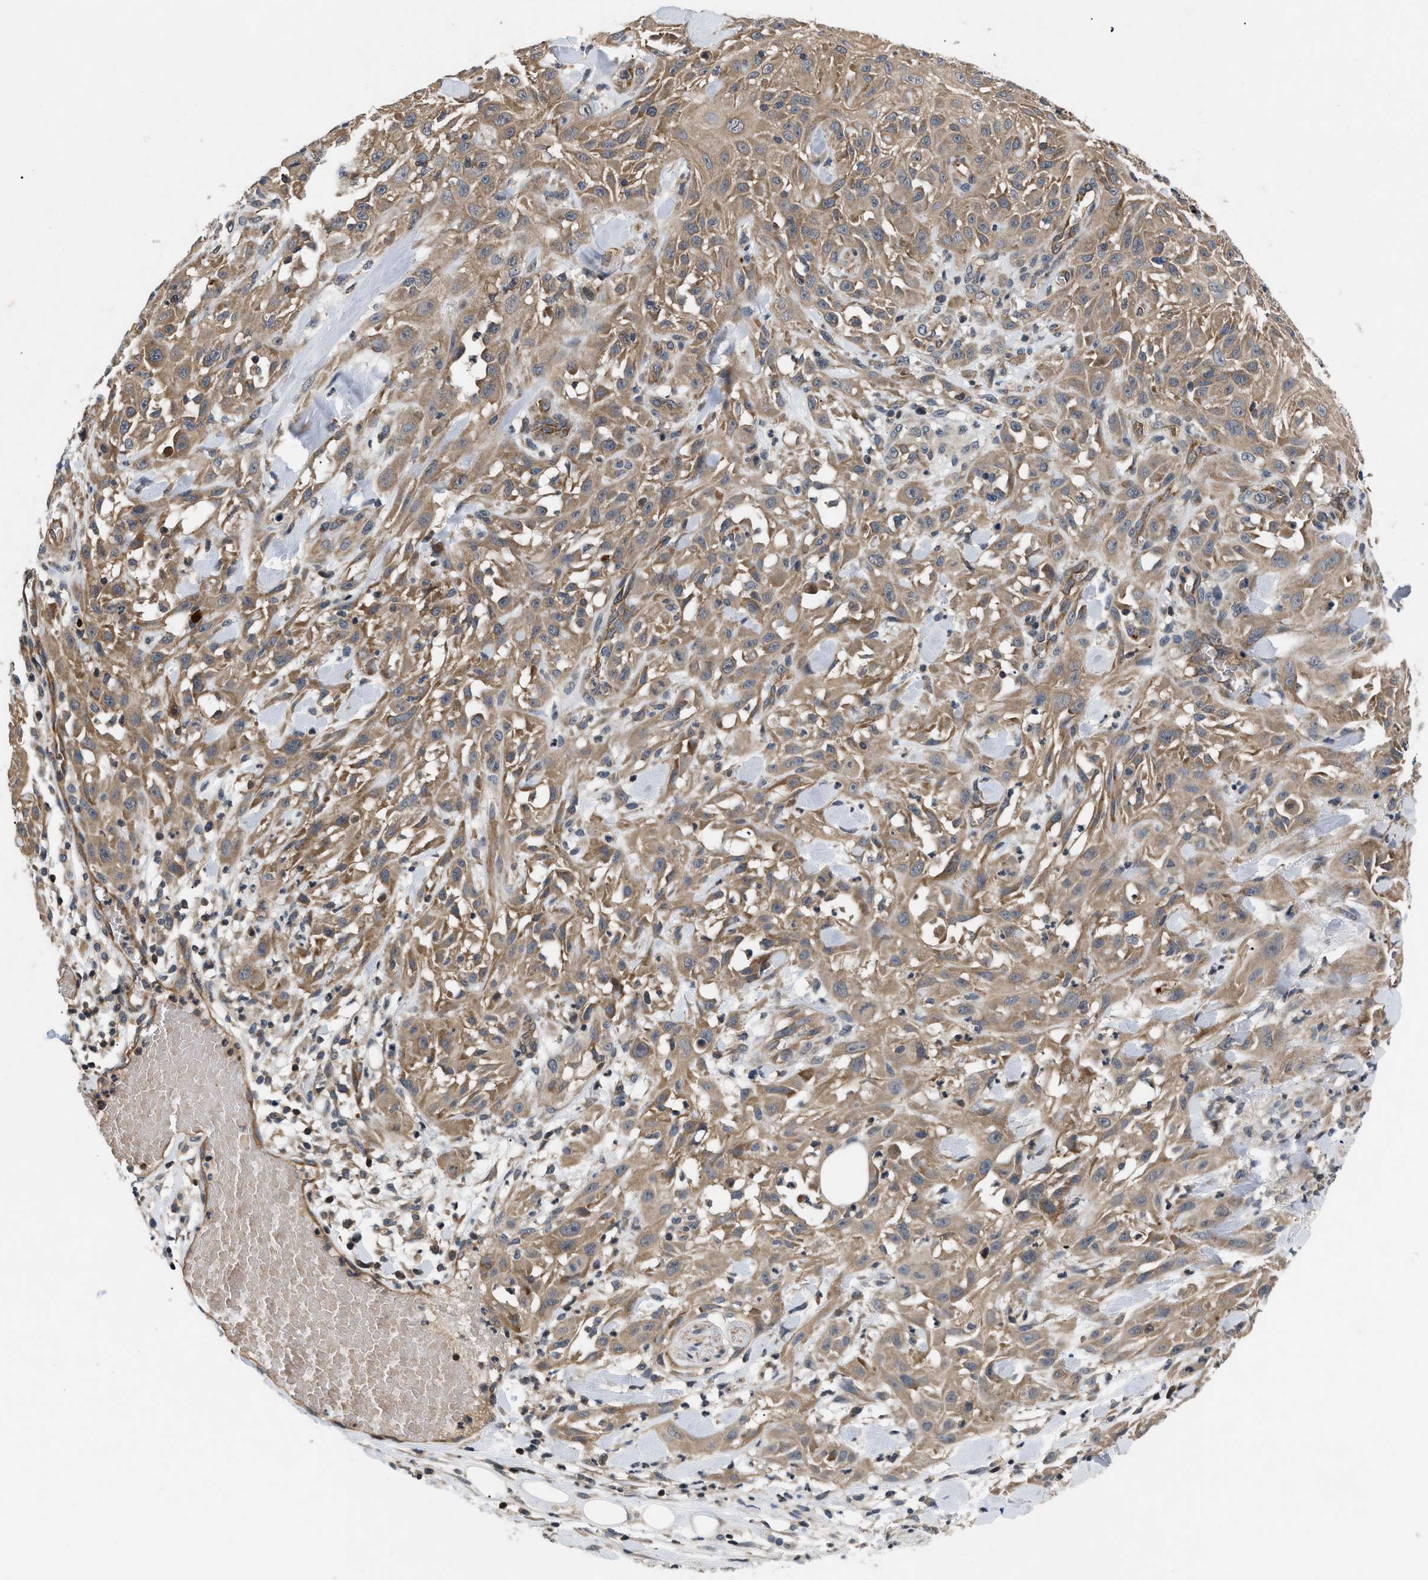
{"staining": {"intensity": "moderate", "quantity": ">75%", "location": "cytoplasmic/membranous"}, "tissue": "skin cancer", "cell_type": "Tumor cells", "image_type": "cancer", "snomed": [{"axis": "morphology", "description": "Squamous cell carcinoma, NOS"}, {"axis": "topography", "description": "Skin"}], "caption": "Skin cancer (squamous cell carcinoma) stained with a brown dye reveals moderate cytoplasmic/membranous positive positivity in about >75% of tumor cells.", "gene": "HMGCR", "patient": {"sex": "male", "age": 75}}